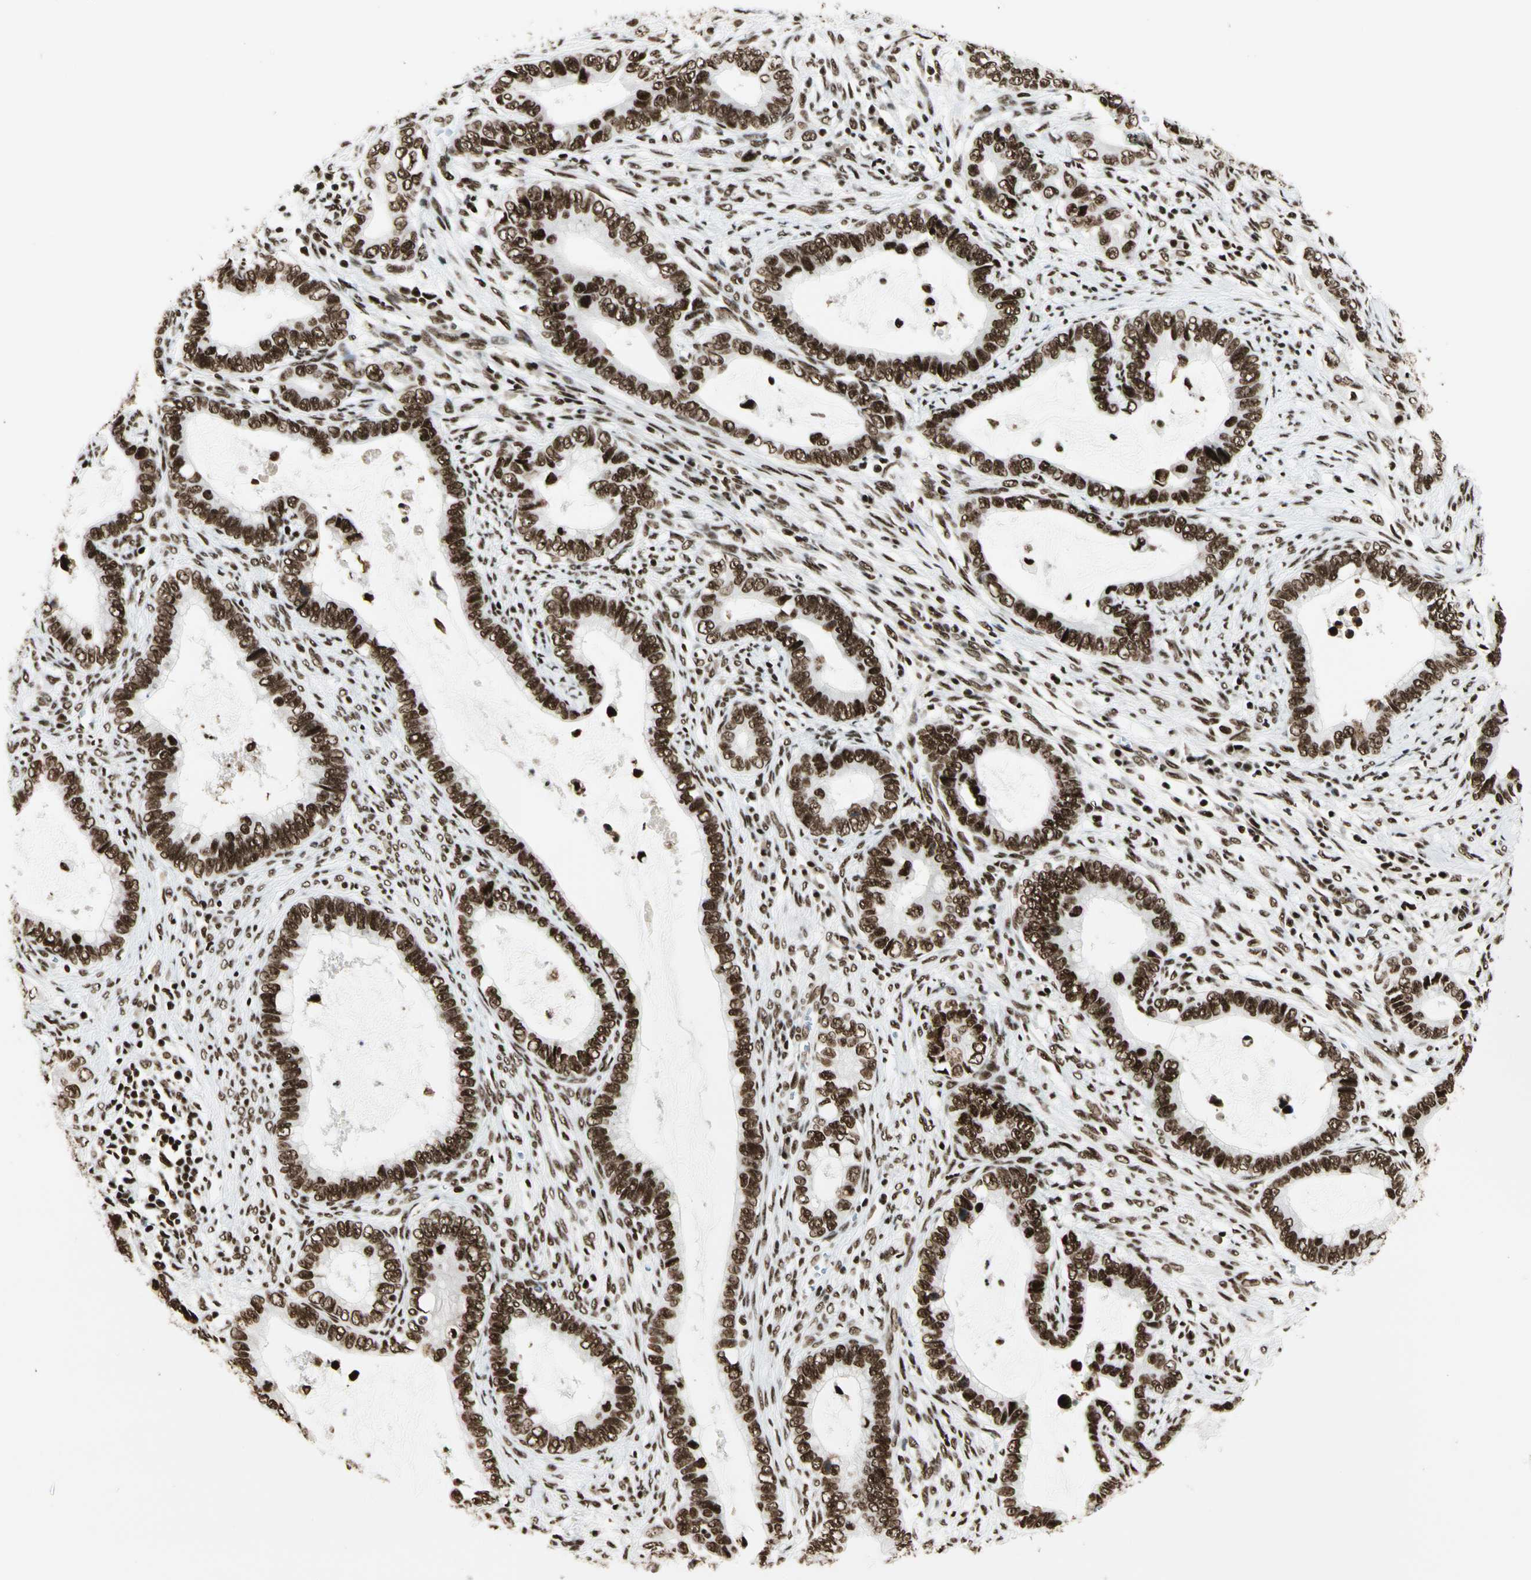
{"staining": {"intensity": "strong", "quantity": ">75%", "location": "nuclear"}, "tissue": "cervical cancer", "cell_type": "Tumor cells", "image_type": "cancer", "snomed": [{"axis": "morphology", "description": "Adenocarcinoma, NOS"}, {"axis": "topography", "description": "Cervix"}], "caption": "Strong nuclear positivity is identified in about >75% of tumor cells in adenocarcinoma (cervical).", "gene": "CCAR1", "patient": {"sex": "female", "age": 44}}